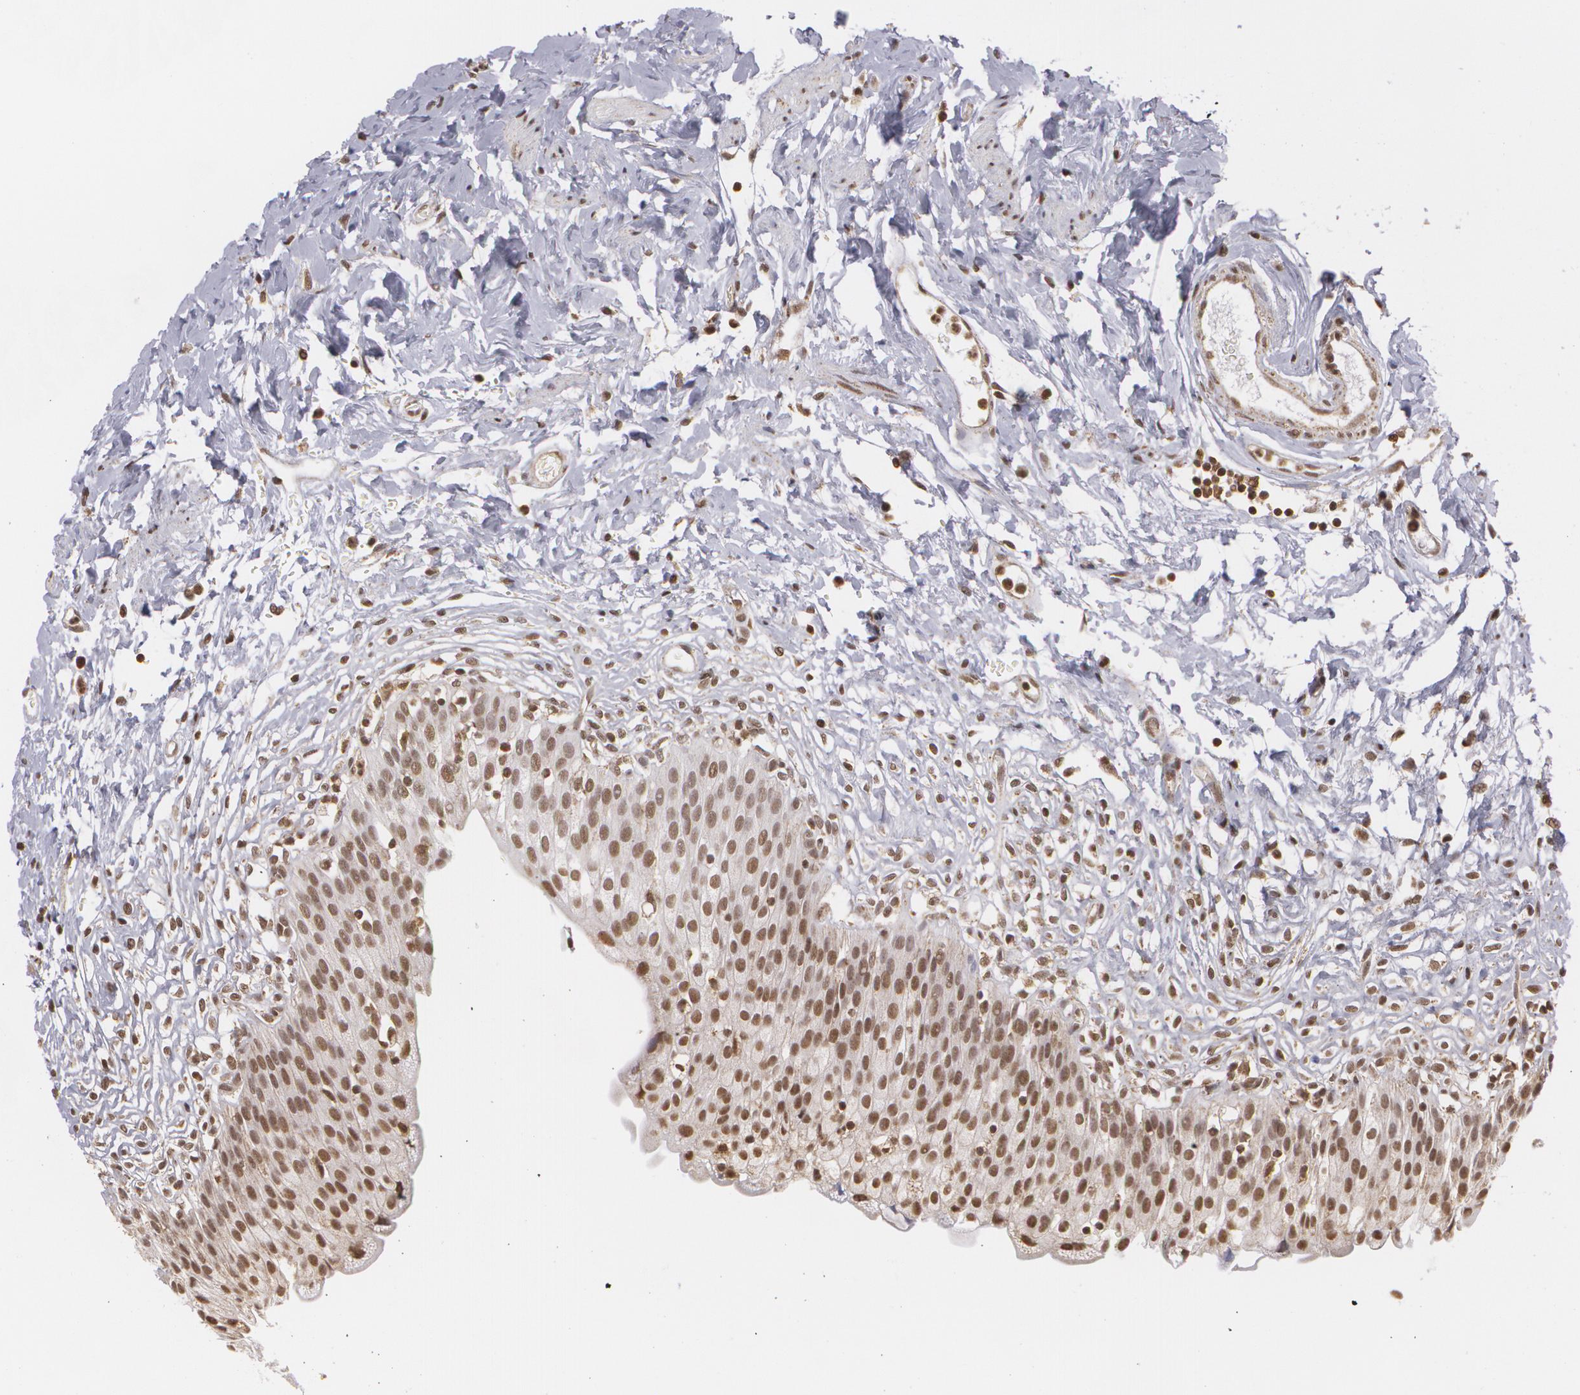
{"staining": {"intensity": "moderate", "quantity": ">75%", "location": "nuclear"}, "tissue": "urinary bladder", "cell_type": "Urothelial cells", "image_type": "normal", "snomed": [{"axis": "morphology", "description": "Normal tissue, NOS"}, {"axis": "topography", "description": "Urinary bladder"}], "caption": "Urinary bladder stained with DAB immunohistochemistry shows medium levels of moderate nuclear staining in about >75% of urothelial cells. The staining was performed using DAB (3,3'-diaminobenzidine), with brown indicating positive protein expression. Nuclei are stained blue with hematoxylin.", "gene": "MXD1", "patient": {"sex": "female", "age": 80}}